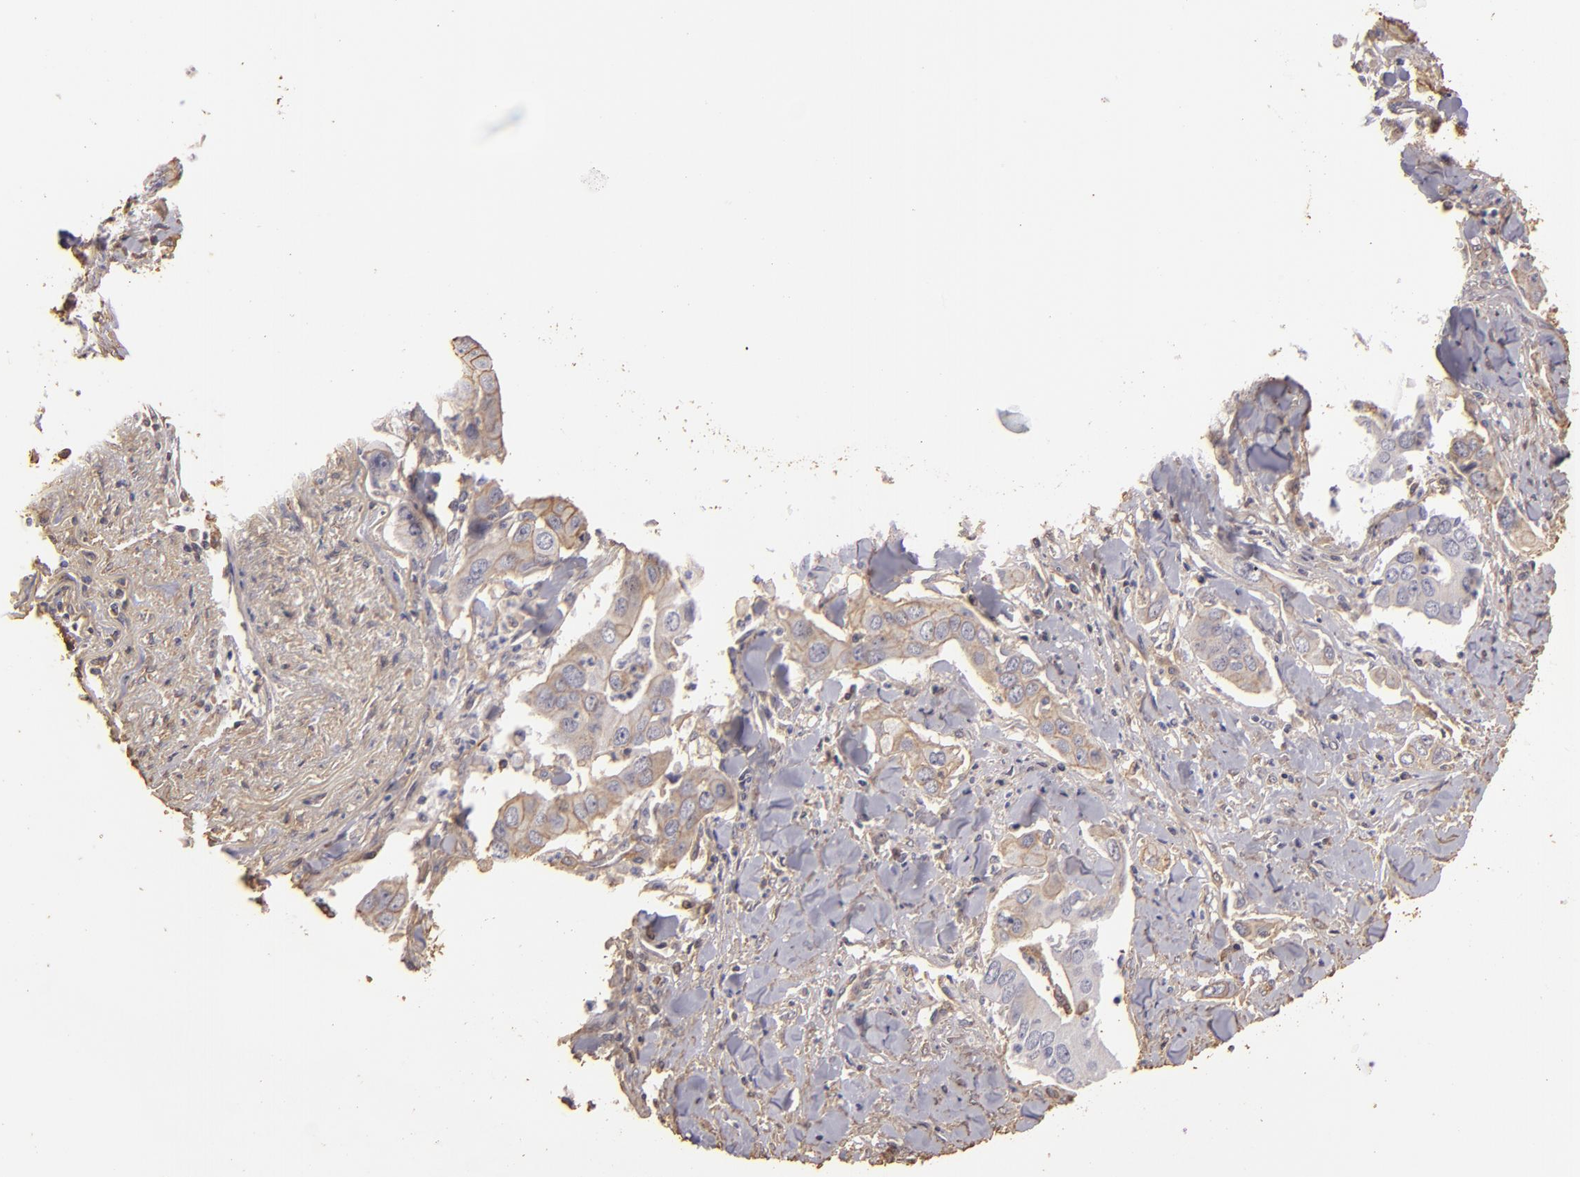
{"staining": {"intensity": "negative", "quantity": "none", "location": "none"}, "tissue": "lung cancer", "cell_type": "Tumor cells", "image_type": "cancer", "snomed": [{"axis": "morphology", "description": "Adenocarcinoma, NOS"}, {"axis": "topography", "description": "Lung"}], "caption": "High magnification brightfield microscopy of adenocarcinoma (lung) stained with DAB (3,3'-diaminobenzidine) (brown) and counterstained with hematoxylin (blue): tumor cells show no significant positivity. (Stains: DAB (3,3'-diaminobenzidine) immunohistochemistry with hematoxylin counter stain, Microscopy: brightfield microscopy at high magnification).", "gene": "HSPB6", "patient": {"sex": "male", "age": 48}}